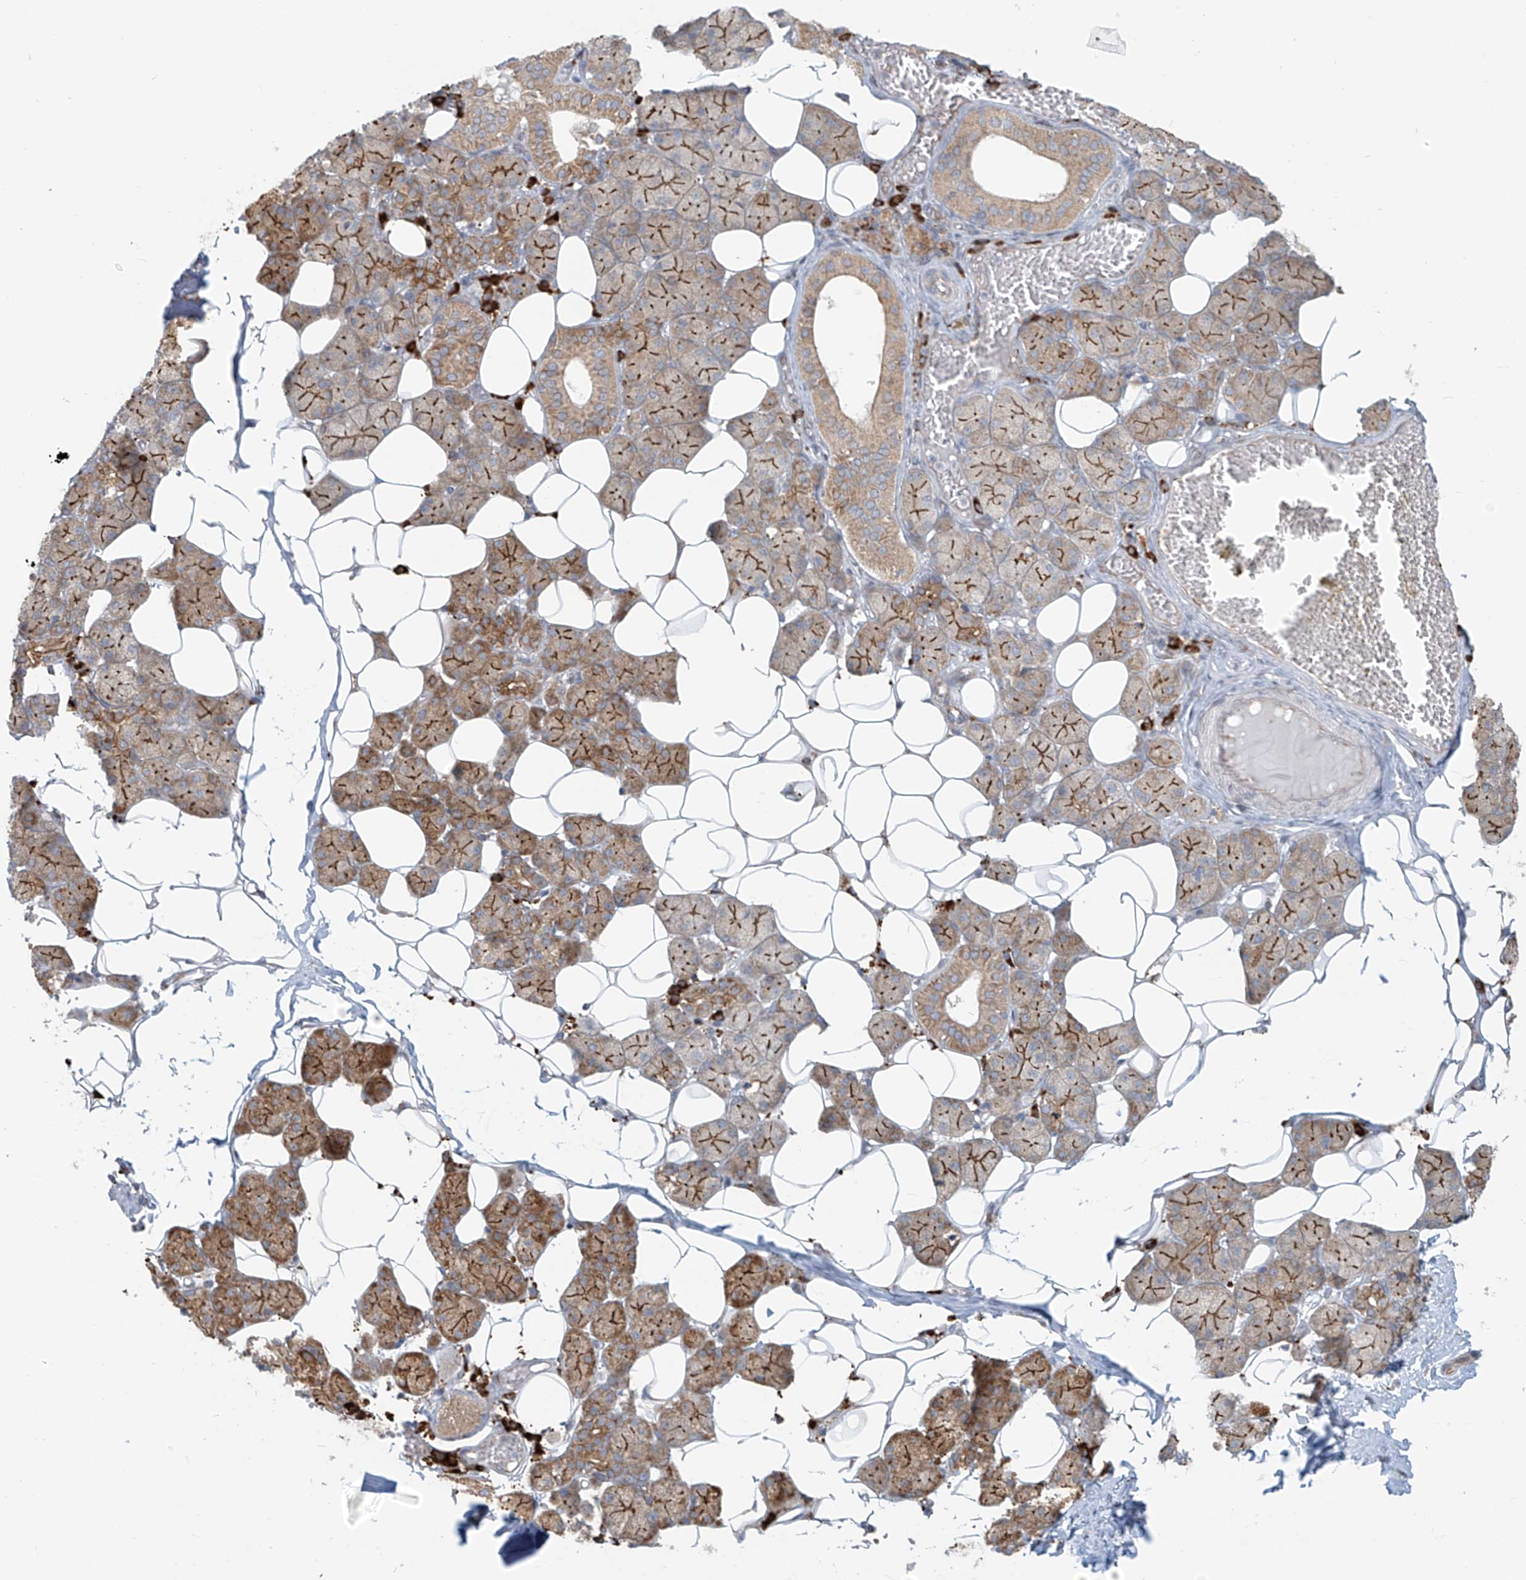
{"staining": {"intensity": "moderate", "quantity": ">75%", "location": "cytoplasmic/membranous"}, "tissue": "salivary gland", "cell_type": "Glandular cells", "image_type": "normal", "snomed": [{"axis": "morphology", "description": "Normal tissue, NOS"}, {"axis": "topography", "description": "Salivary gland"}], "caption": "Protein staining of unremarkable salivary gland demonstrates moderate cytoplasmic/membranous staining in about >75% of glandular cells. The protein is shown in brown color, while the nuclei are stained blue.", "gene": "KATNIP", "patient": {"sex": "female", "age": 33}}